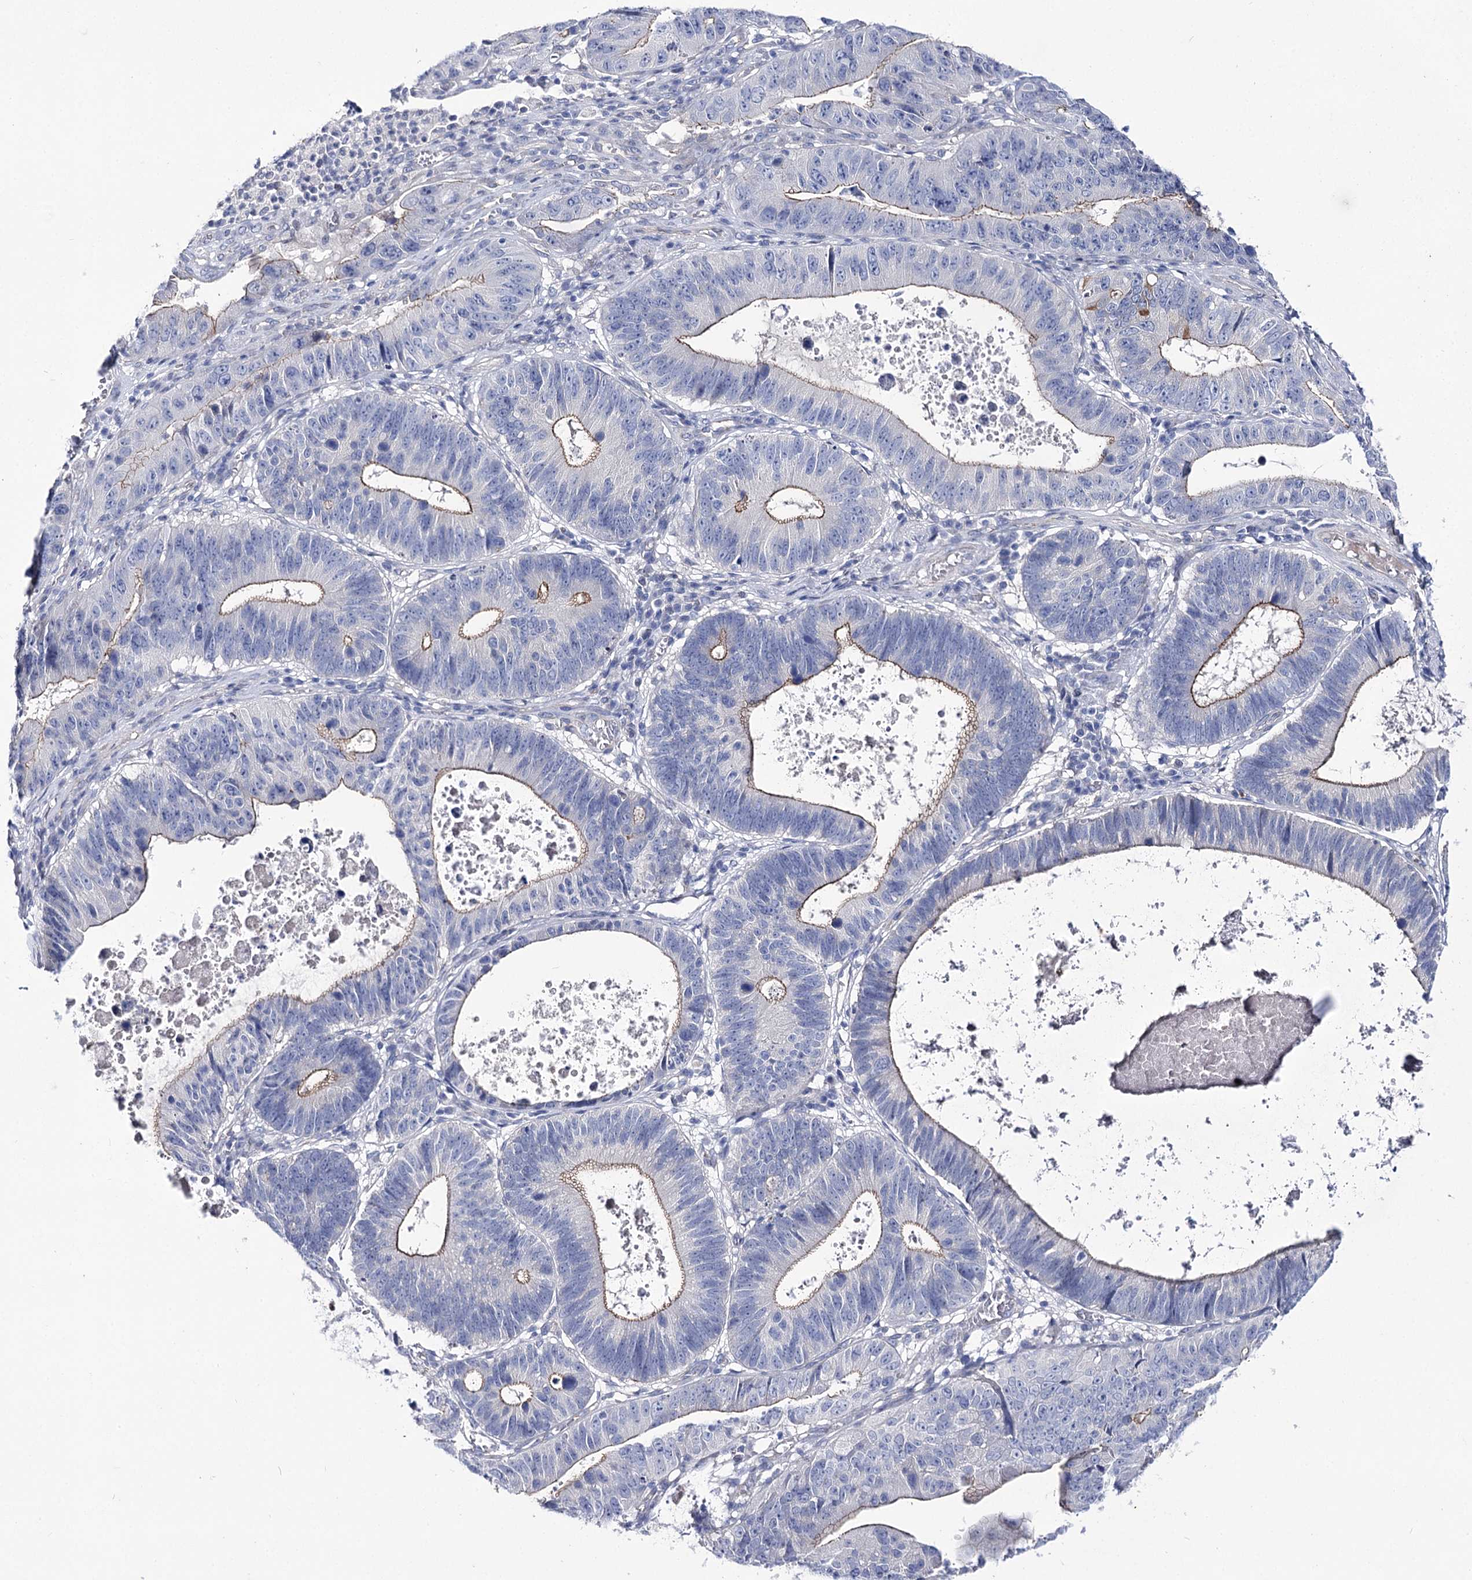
{"staining": {"intensity": "weak", "quantity": "<25%", "location": "cytoplasmic/membranous"}, "tissue": "stomach cancer", "cell_type": "Tumor cells", "image_type": "cancer", "snomed": [{"axis": "morphology", "description": "Adenocarcinoma, NOS"}, {"axis": "topography", "description": "Stomach"}], "caption": "Tumor cells show no significant staining in adenocarcinoma (stomach). (DAB immunohistochemistry, high magnification).", "gene": "NRAP", "patient": {"sex": "male", "age": 59}}